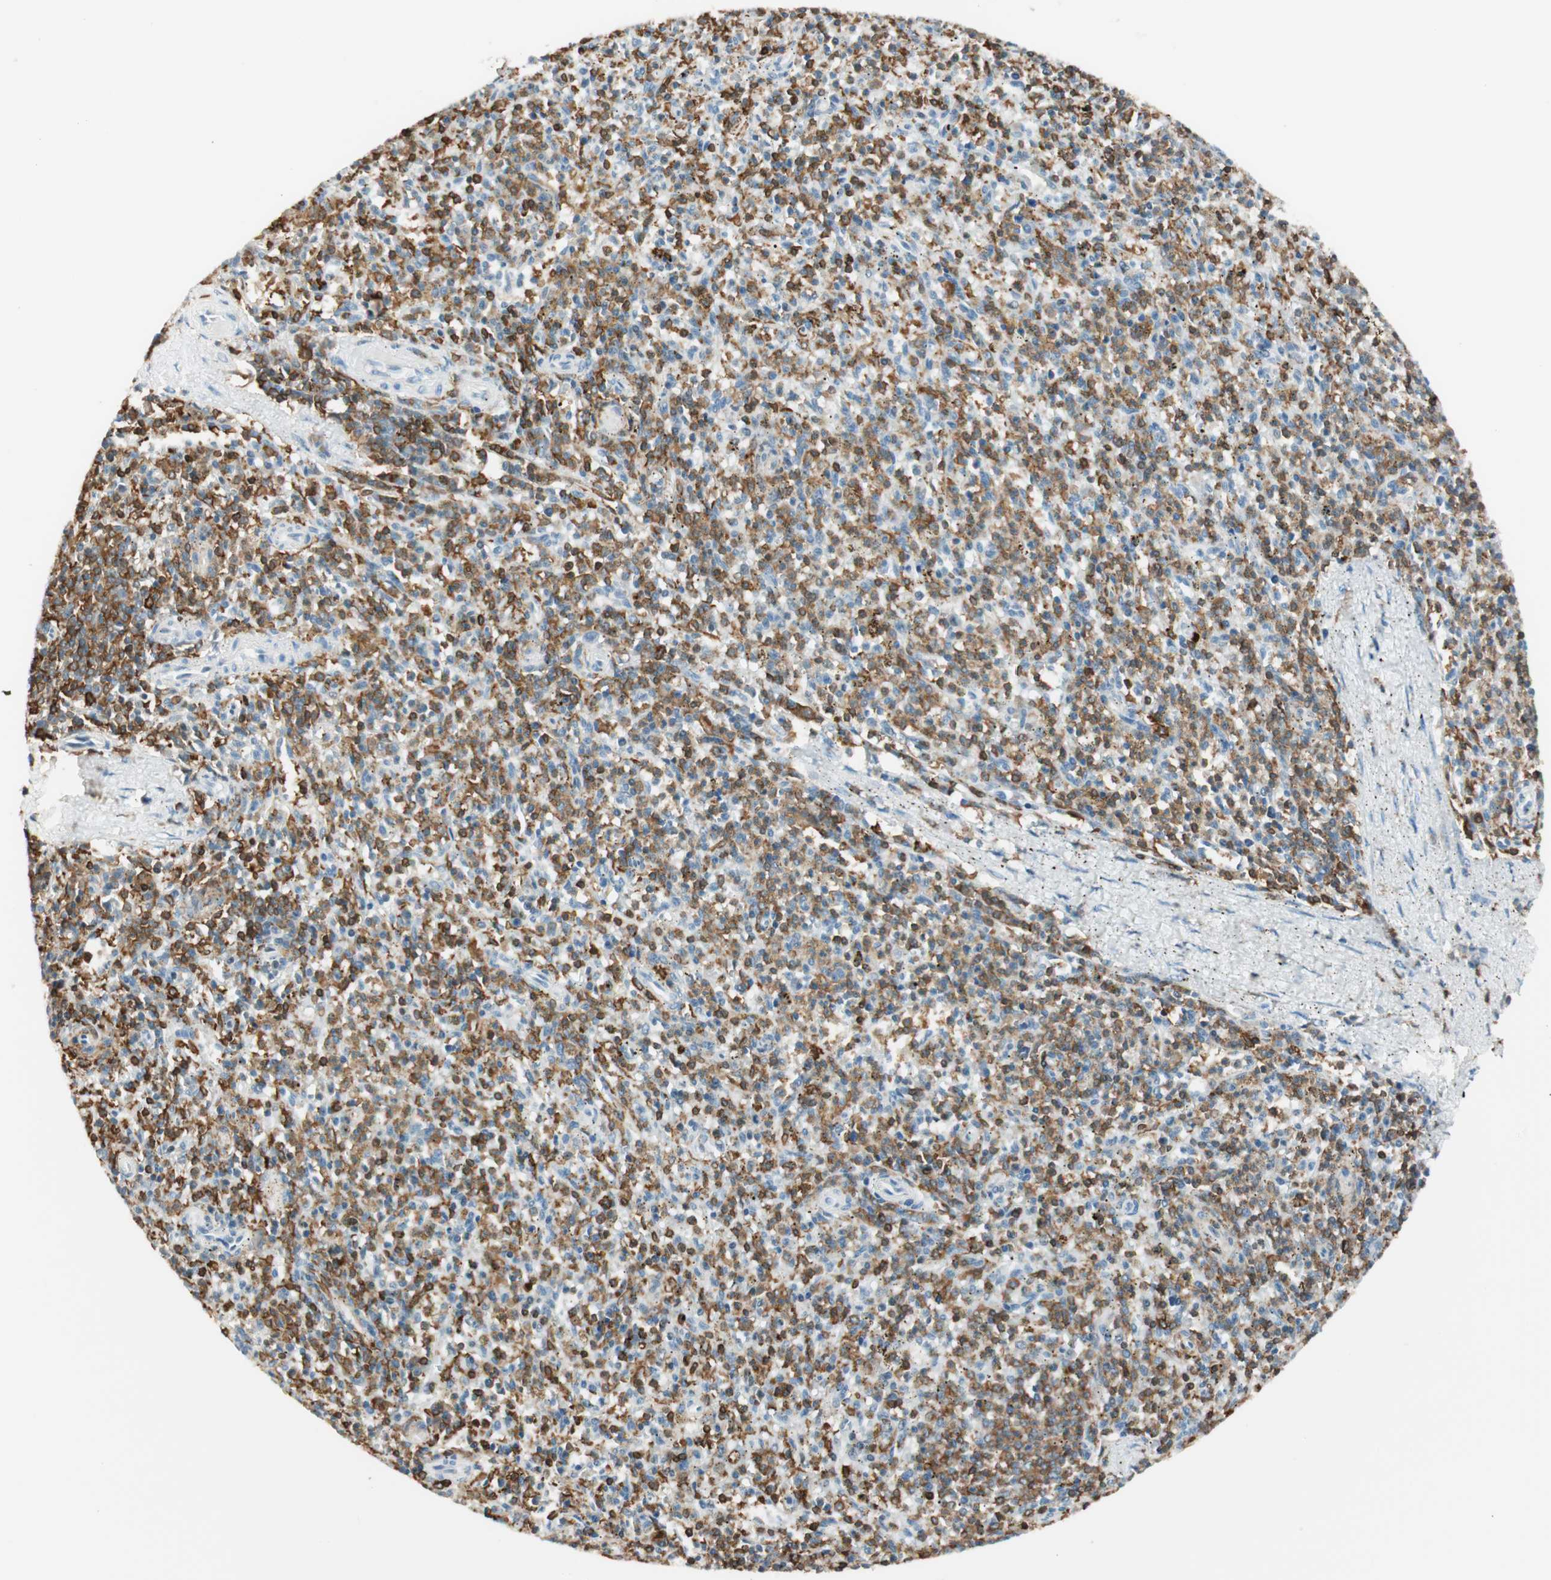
{"staining": {"intensity": "moderate", "quantity": "25%-75%", "location": "cytoplasmic/membranous"}, "tissue": "spleen", "cell_type": "Cells in red pulp", "image_type": "normal", "snomed": [{"axis": "morphology", "description": "Normal tissue, NOS"}, {"axis": "topography", "description": "Spleen"}], "caption": "This image demonstrates normal spleen stained with immunohistochemistry to label a protein in brown. The cytoplasmic/membranous of cells in red pulp show moderate positivity for the protein. Nuclei are counter-stained blue.", "gene": "HPGD", "patient": {"sex": "male", "age": 72}}